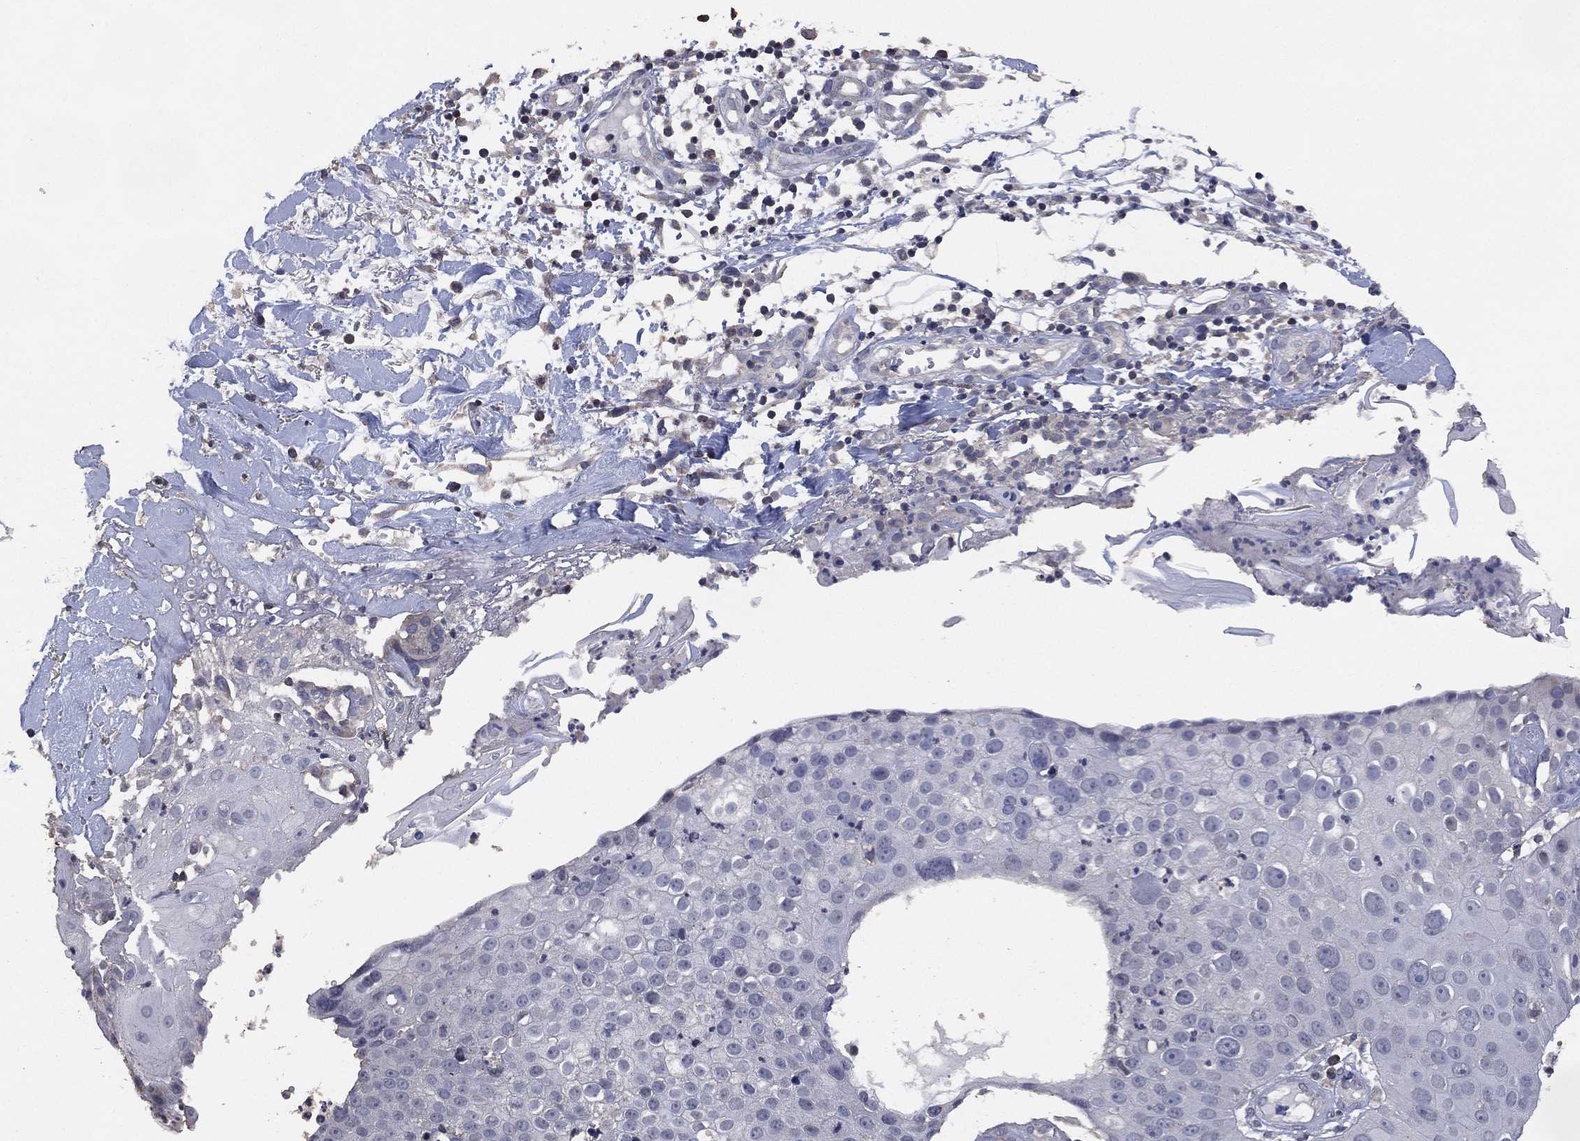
{"staining": {"intensity": "negative", "quantity": "none", "location": "none"}, "tissue": "skin cancer", "cell_type": "Tumor cells", "image_type": "cancer", "snomed": [{"axis": "morphology", "description": "Squamous cell carcinoma, NOS"}, {"axis": "topography", "description": "Skin"}], "caption": "A high-resolution image shows IHC staining of skin cancer (squamous cell carcinoma), which exhibits no significant staining in tumor cells.", "gene": "ADPRHL1", "patient": {"sex": "male", "age": 71}}